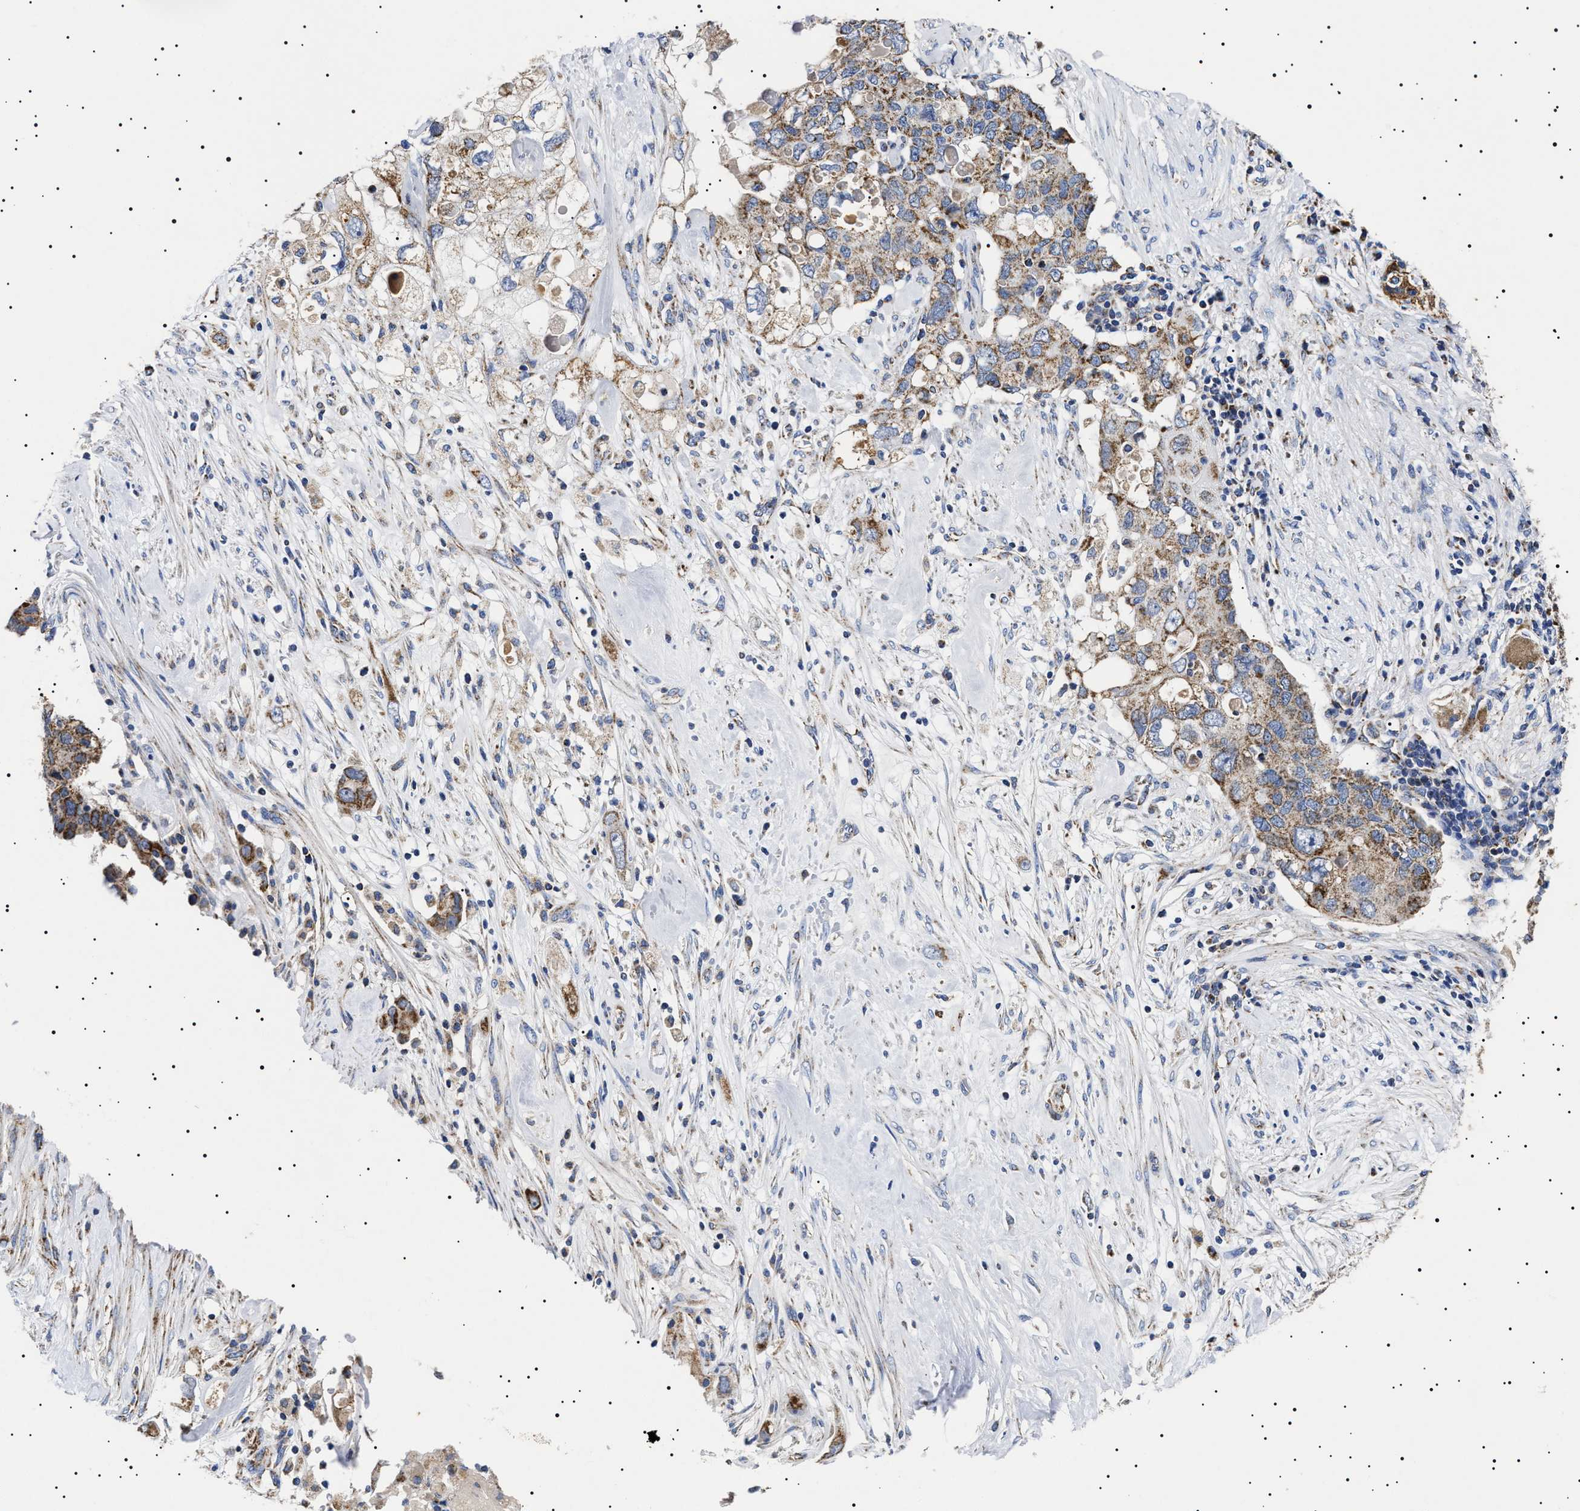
{"staining": {"intensity": "strong", "quantity": ">75%", "location": "cytoplasmic/membranous"}, "tissue": "pancreatic cancer", "cell_type": "Tumor cells", "image_type": "cancer", "snomed": [{"axis": "morphology", "description": "Adenocarcinoma, NOS"}, {"axis": "topography", "description": "Pancreas"}], "caption": "Immunohistochemical staining of pancreatic adenocarcinoma reveals strong cytoplasmic/membranous protein positivity in approximately >75% of tumor cells.", "gene": "CHRDL2", "patient": {"sex": "female", "age": 56}}